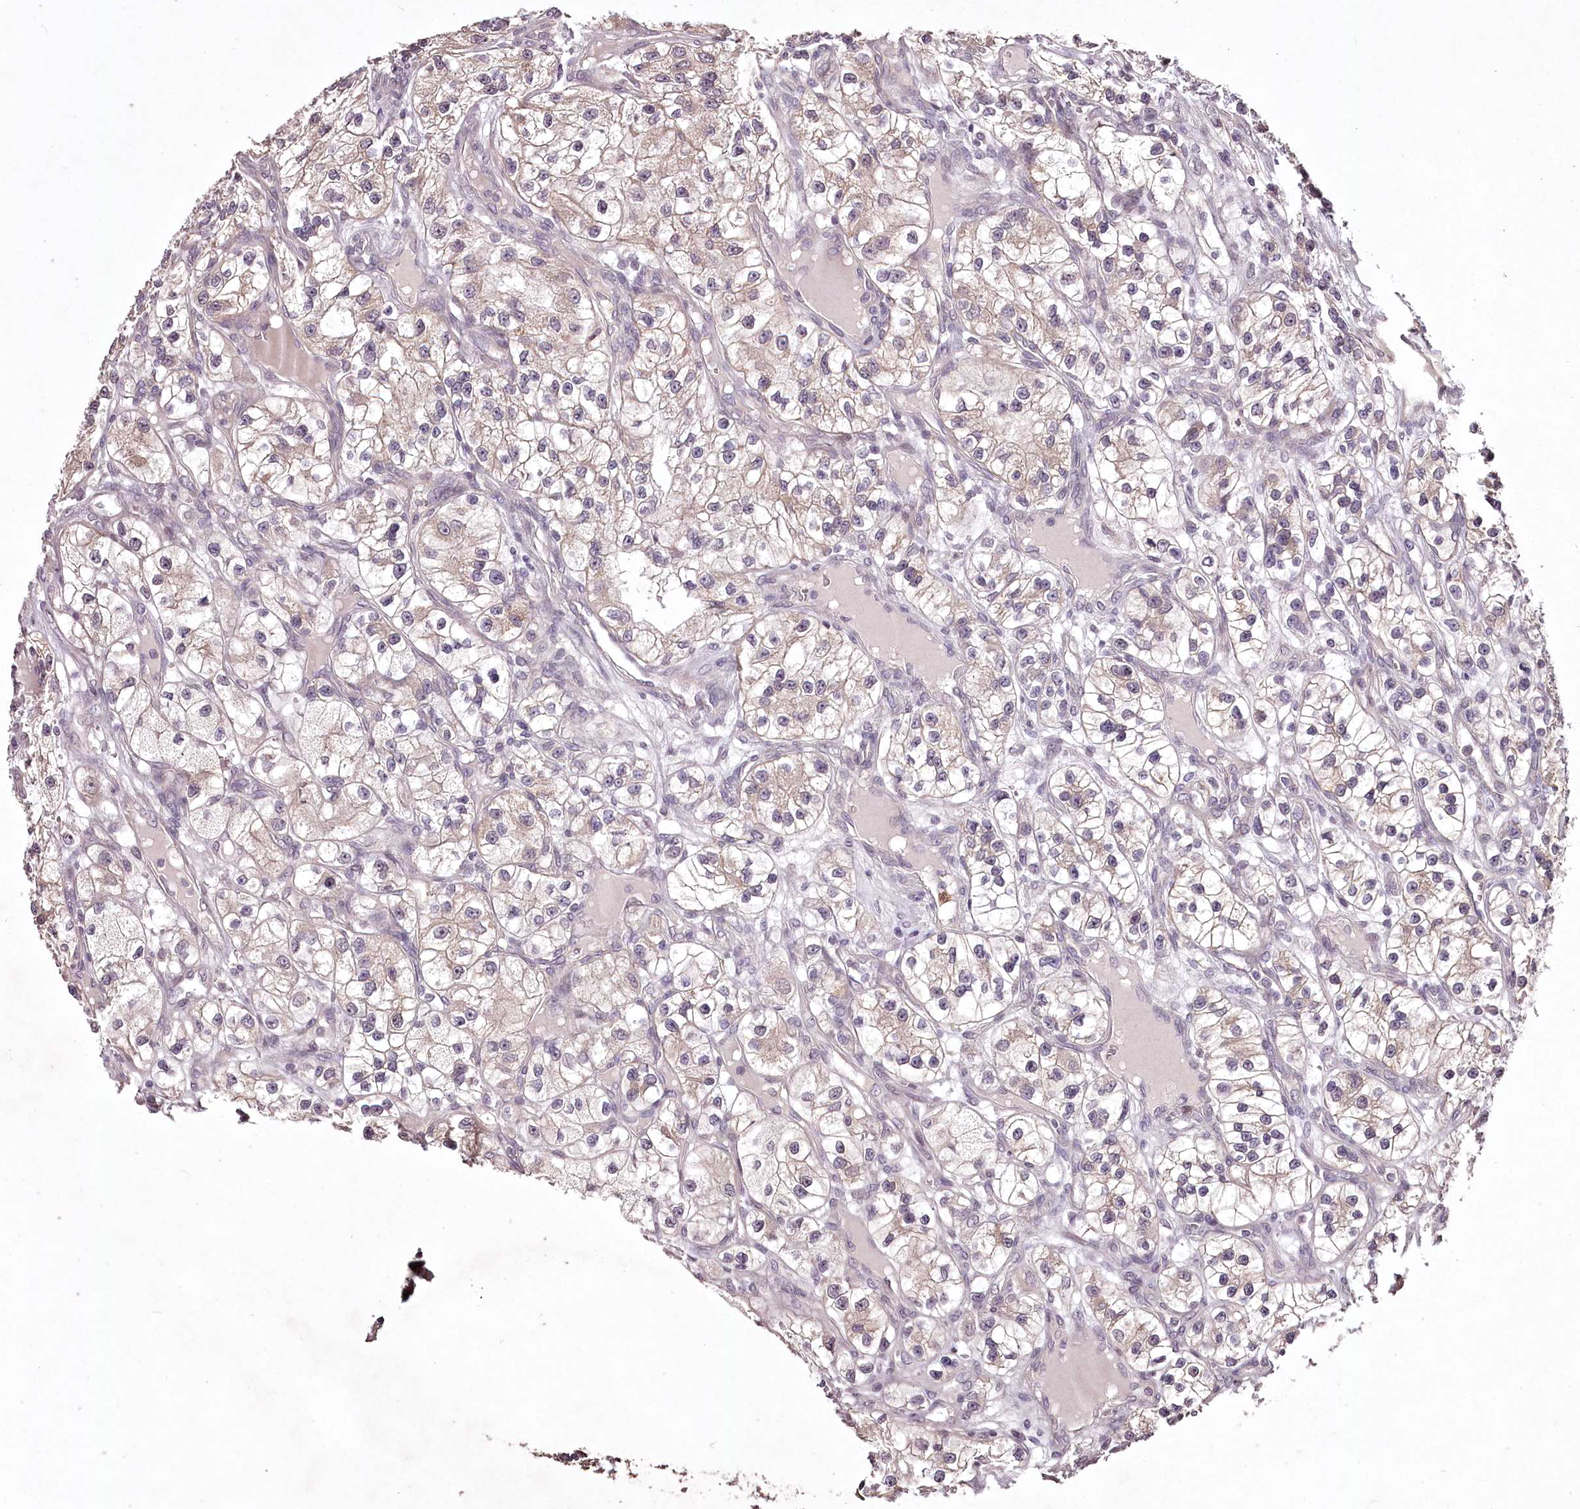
{"staining": {"intensity": "weak", "quantity": "25%-75%", "location": "cytoplasmic/membranous"}, "tissue": "renal cancer", "cell_type": "Tumor cells", "image_type": "cancer", "snomed": [{"axis": "morphology", "description": "Adenocarcinoma, NOS"}, {"axis": "topography", "description": "Kidney"}], "caption": "A brown stain shows weak cytoplasmic/membranous staining of a protein in human renal cancer (adenocarcinoma) tumor cells.", "gene": "ADRA1D", "patient": {"sex": "female", "age": 57}}